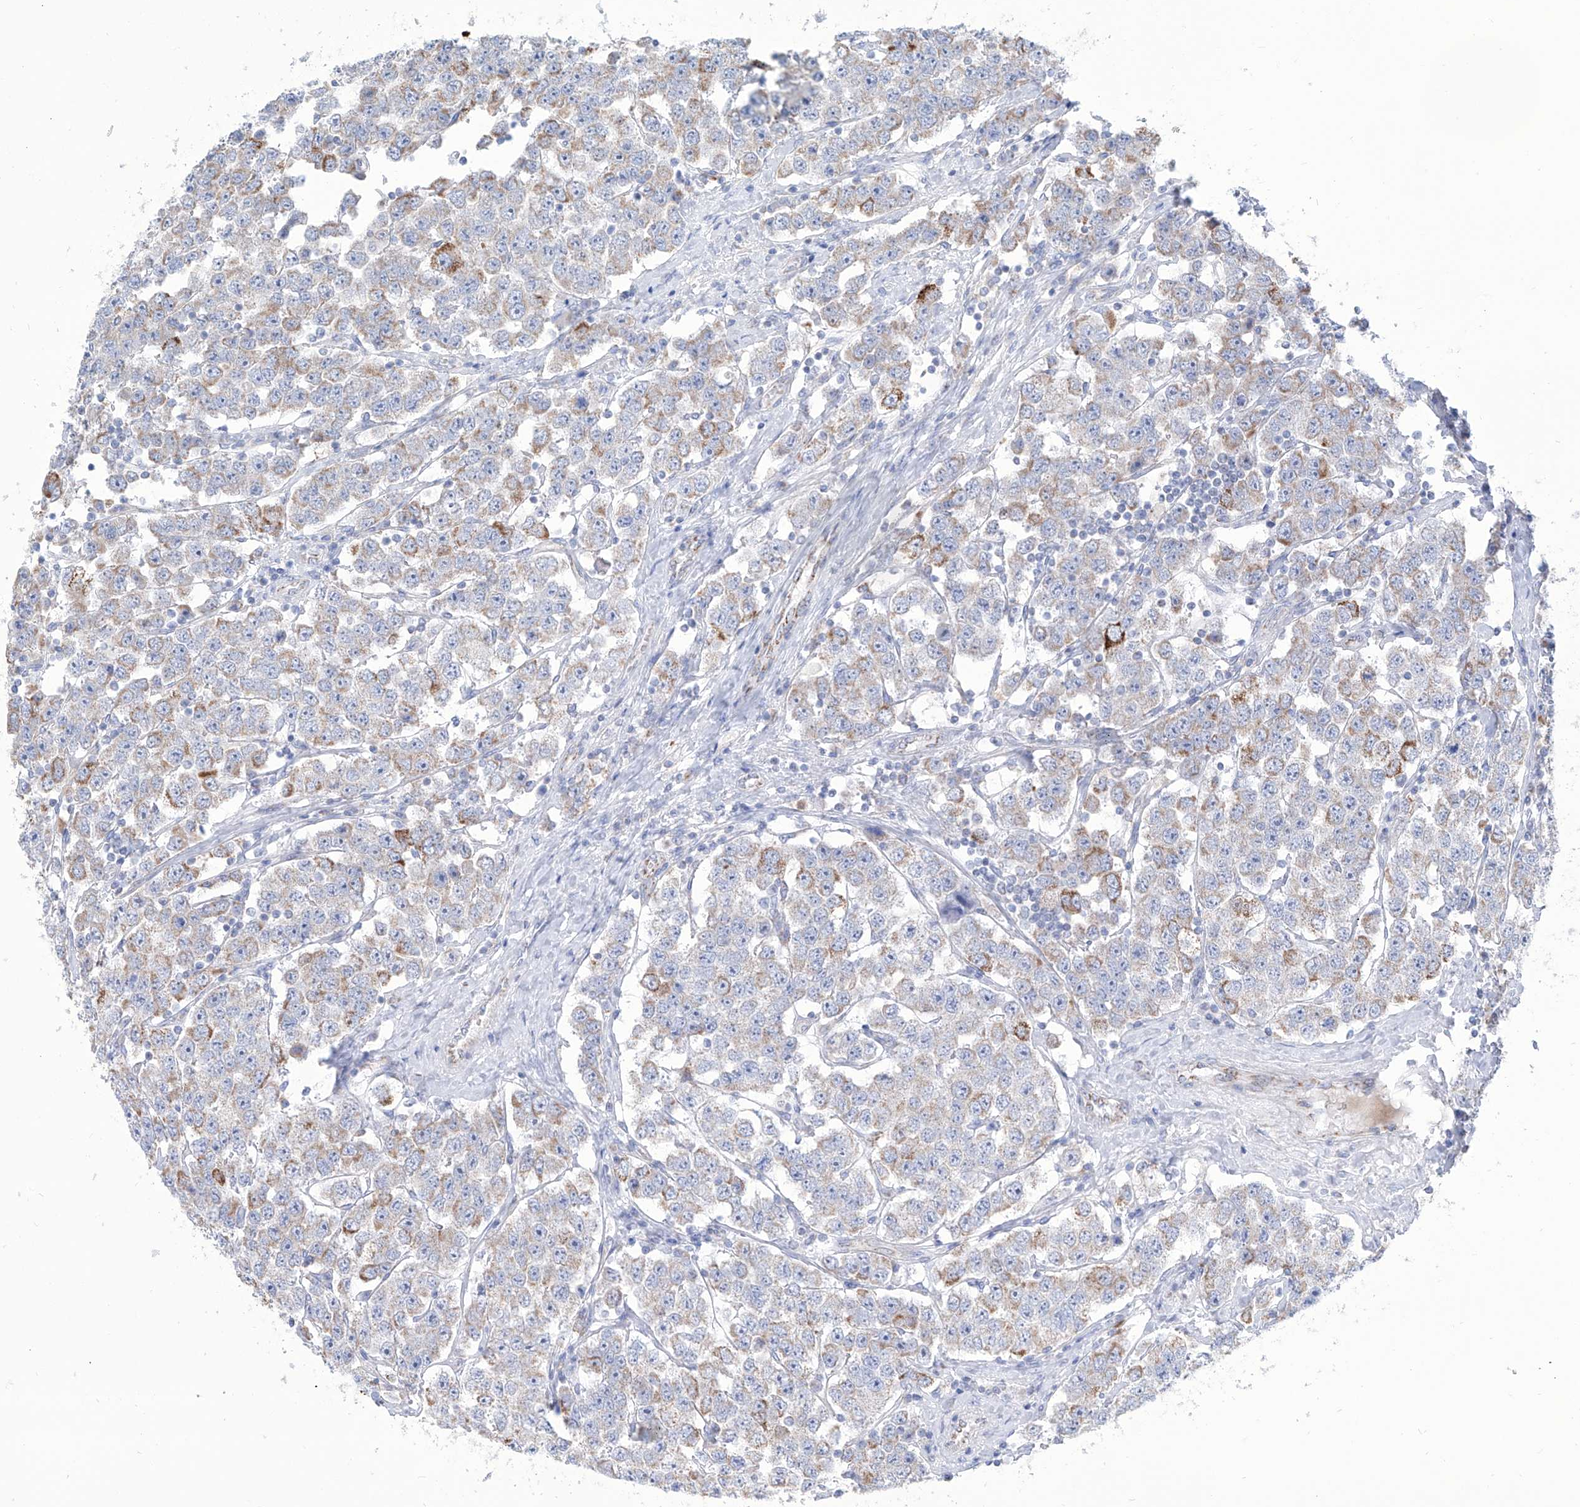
{"staining": {"intensity": "moderate", "quantity": "25%-75%", "location": "cytoplasmic/membranous"}, "tissue": "testis cancer", "cell_type": "Tumor cells", "image_type": "cancer", "snomed": [{"axis": "morphology", "description": "Seminoma, NOS"}, {"axis": "topography", "description": "Testis"}], "caption": "An immunohistochemistry (IHC) photomicrograph of tumor tissue is shown. Protein staining in brown labels moderate cytoplasmic/membranous positivity in testis cancer within tumor cells.", "gene": "ALDH6A1", "patient": {"sex": "male", "age": 28}}